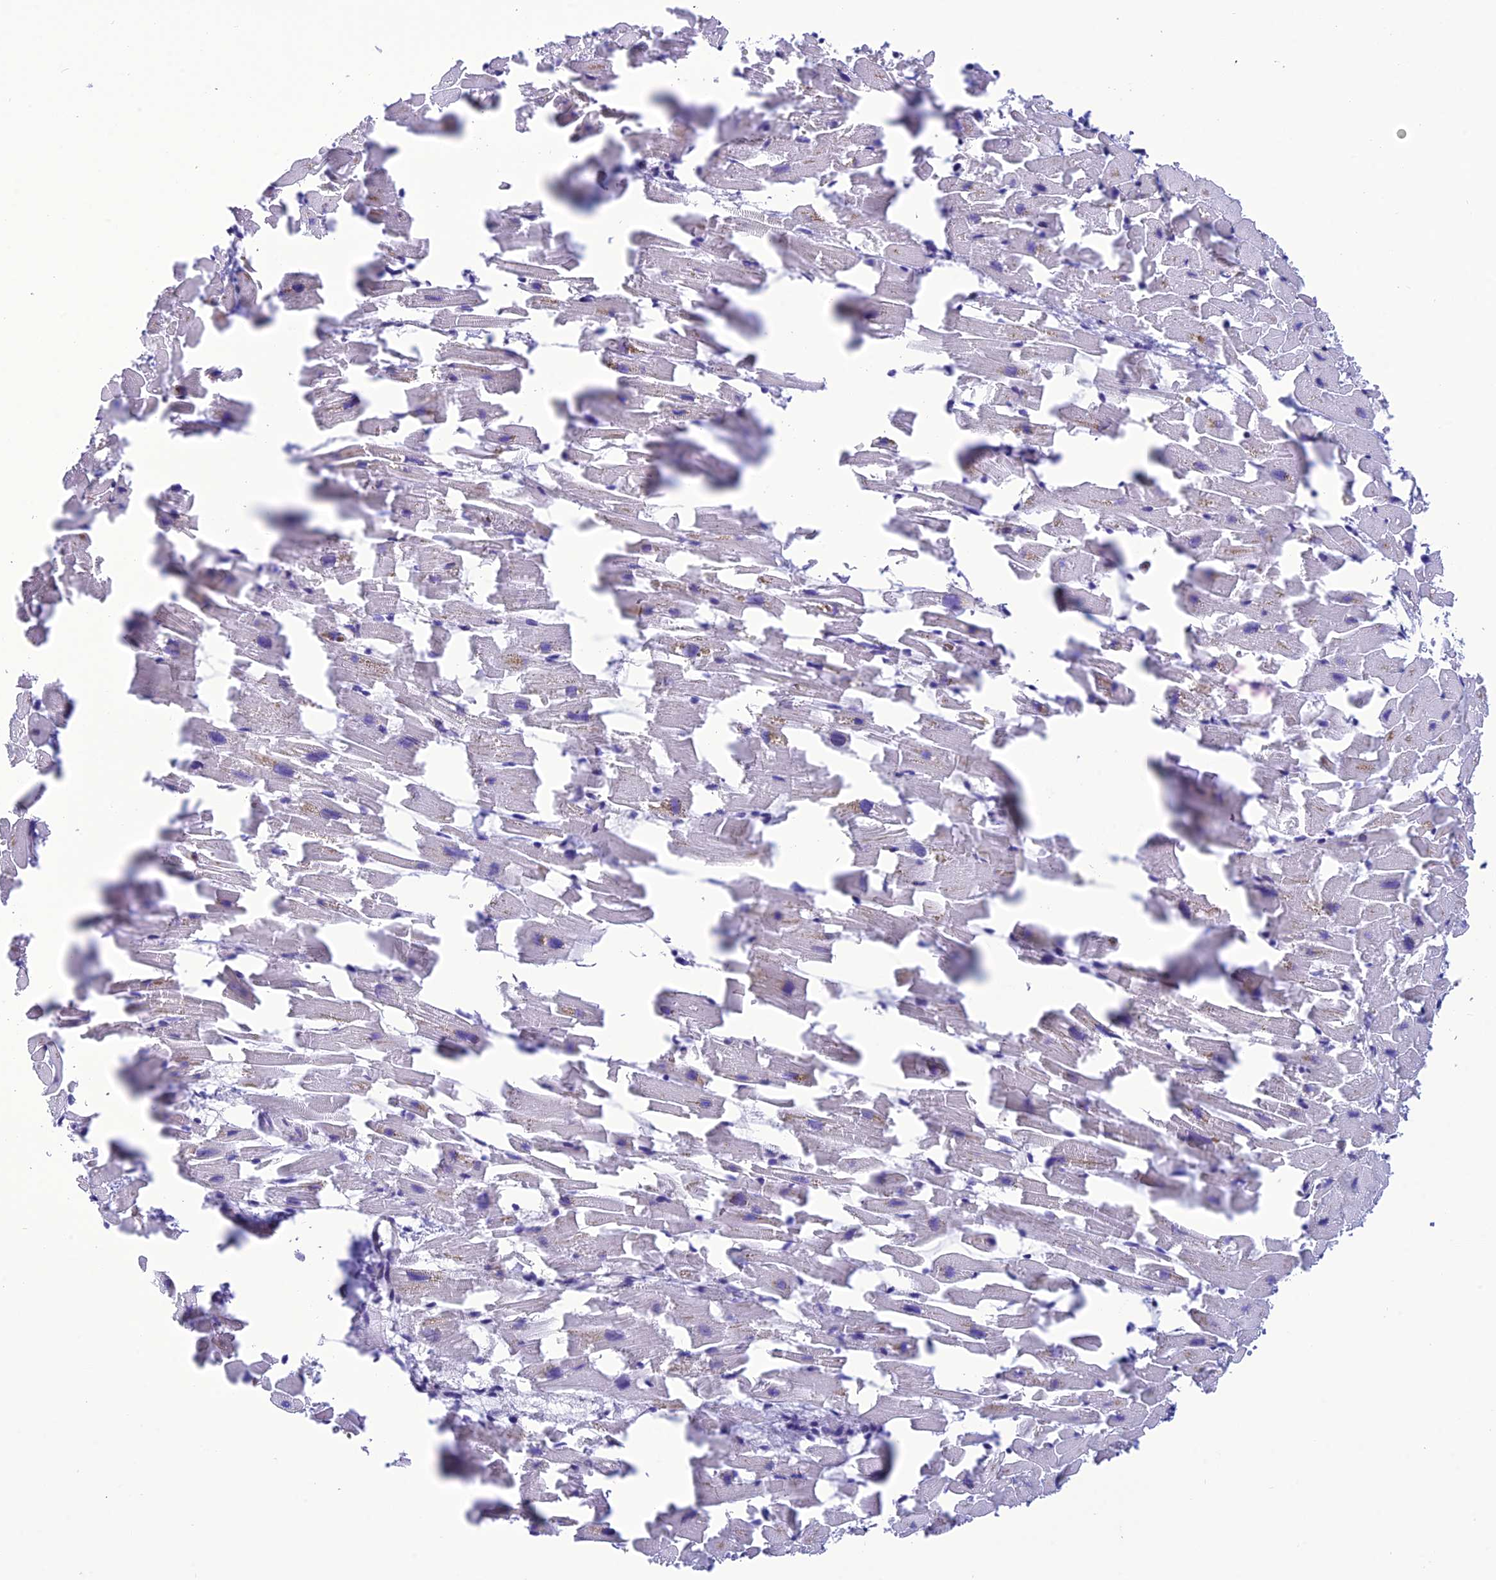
{"staining": {"intensity": "negative", "quantity": "none", "location": "none"}, "tissue": "heart muscle", "cell_type": "Cardiomyocytes", "image_type": "normal", "snomed": [{"axis": "morphology", "description": "Normal tissue, NOS"}, {"axis": "topography", "description": "Heart"}], "caption": "Immunohistochemistry histopathology image of benign heart muscle: heart muscle stained with DAB (3,3'-diaminobenzidine) shows no significant protein positivity in cardiomyocytes.", "gene": "C17orf67", "patient": {"sex": "female", "age": 64}}